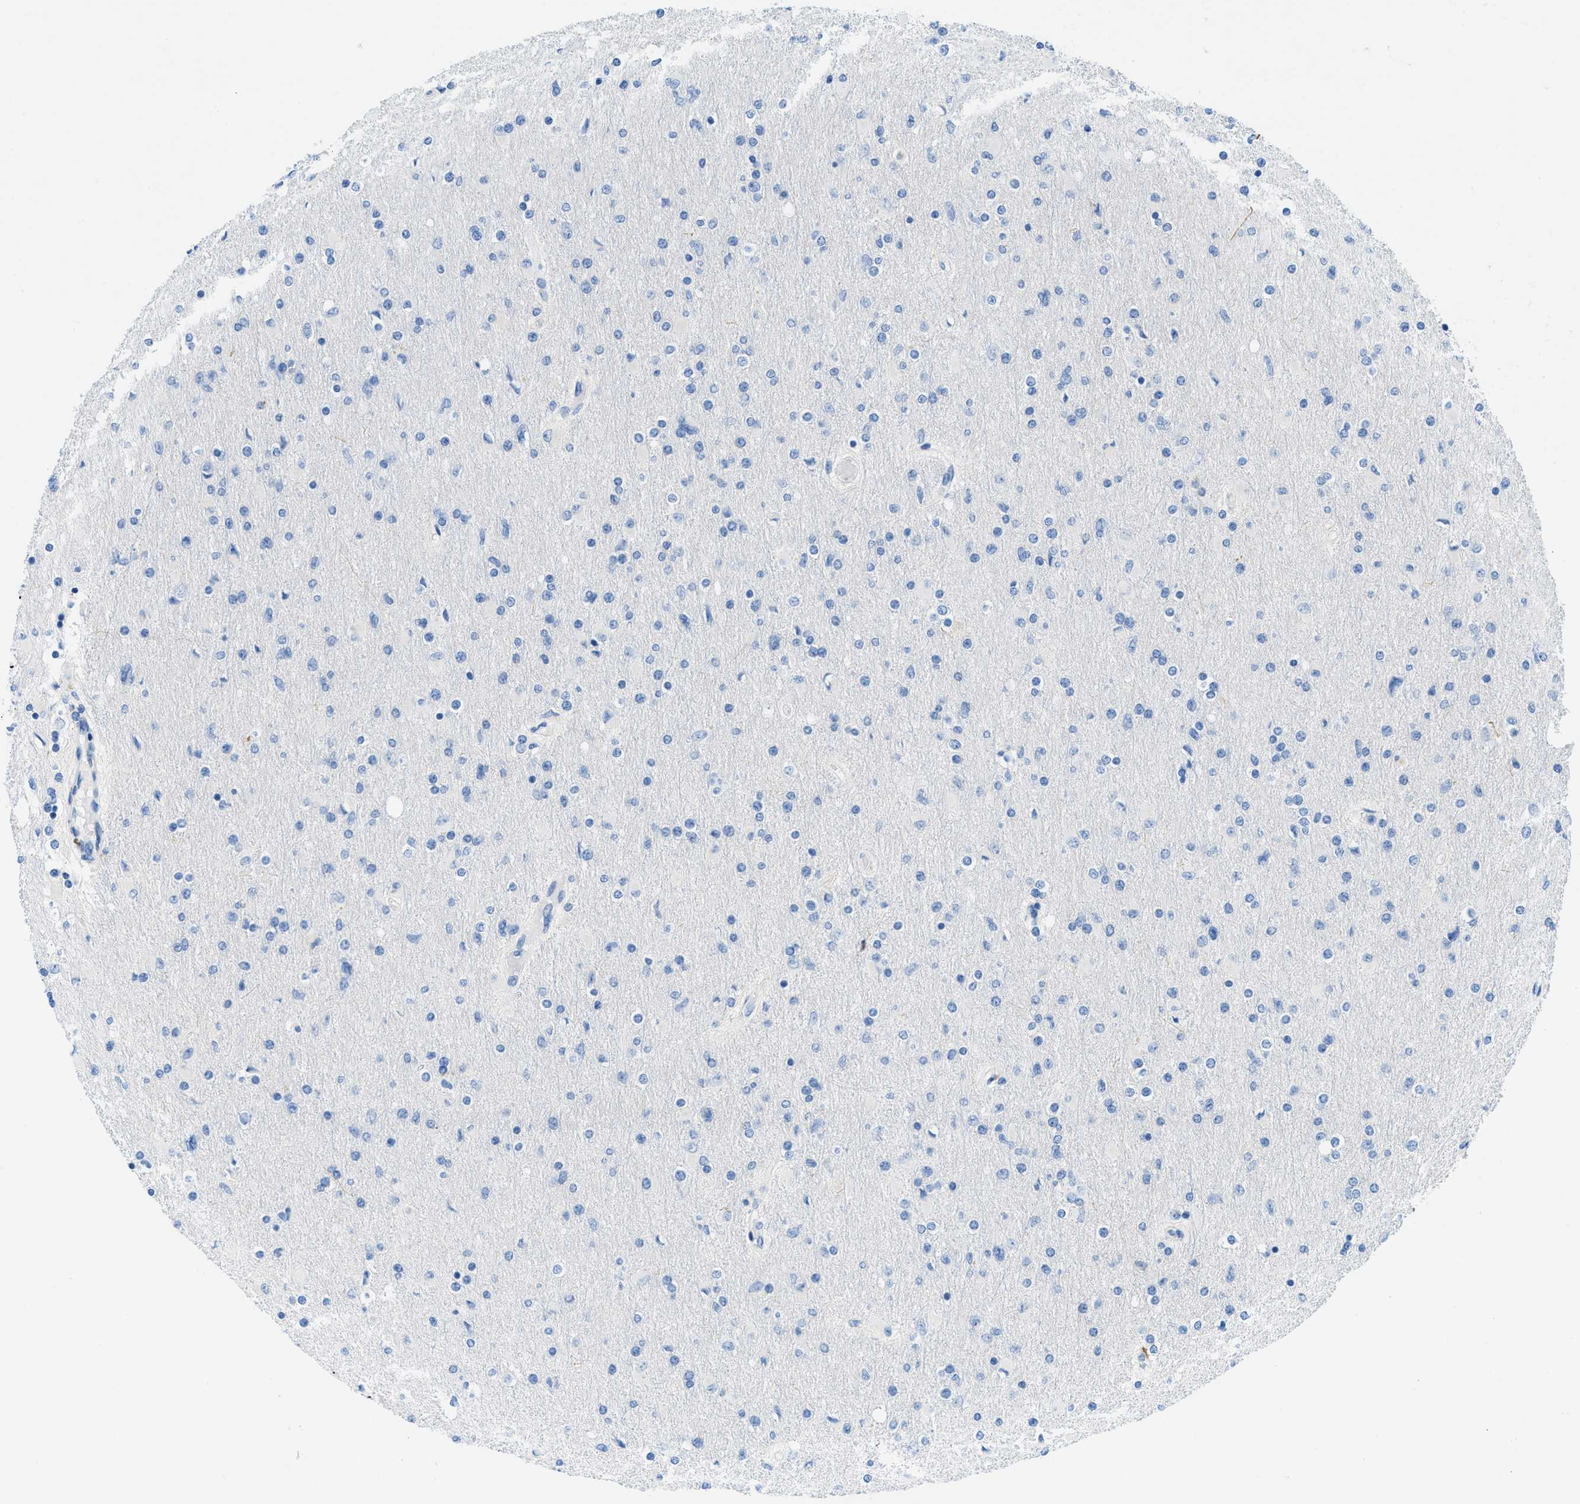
{"staining": {"intensity": "negative", "quantity": "none", "location": "none"}, "tissue": "glioma", "cell_type": "Tumor cells", "image_type": "cancer", "snomed": [{"axis": "morphology", "description": "Glioma, malignant, High grade"}, {"axis": "topography", "description": "Cerebral cortex"}], "caption": "Tumor cells are negative for protein expression in human glioma. (DAB (3,3'-diaminobenzidine) immunohistochemistry visualized using brightfield microscopy, high magnification).", "gene": "XCR1", "patient": {"sex": "female", "age": 36}}